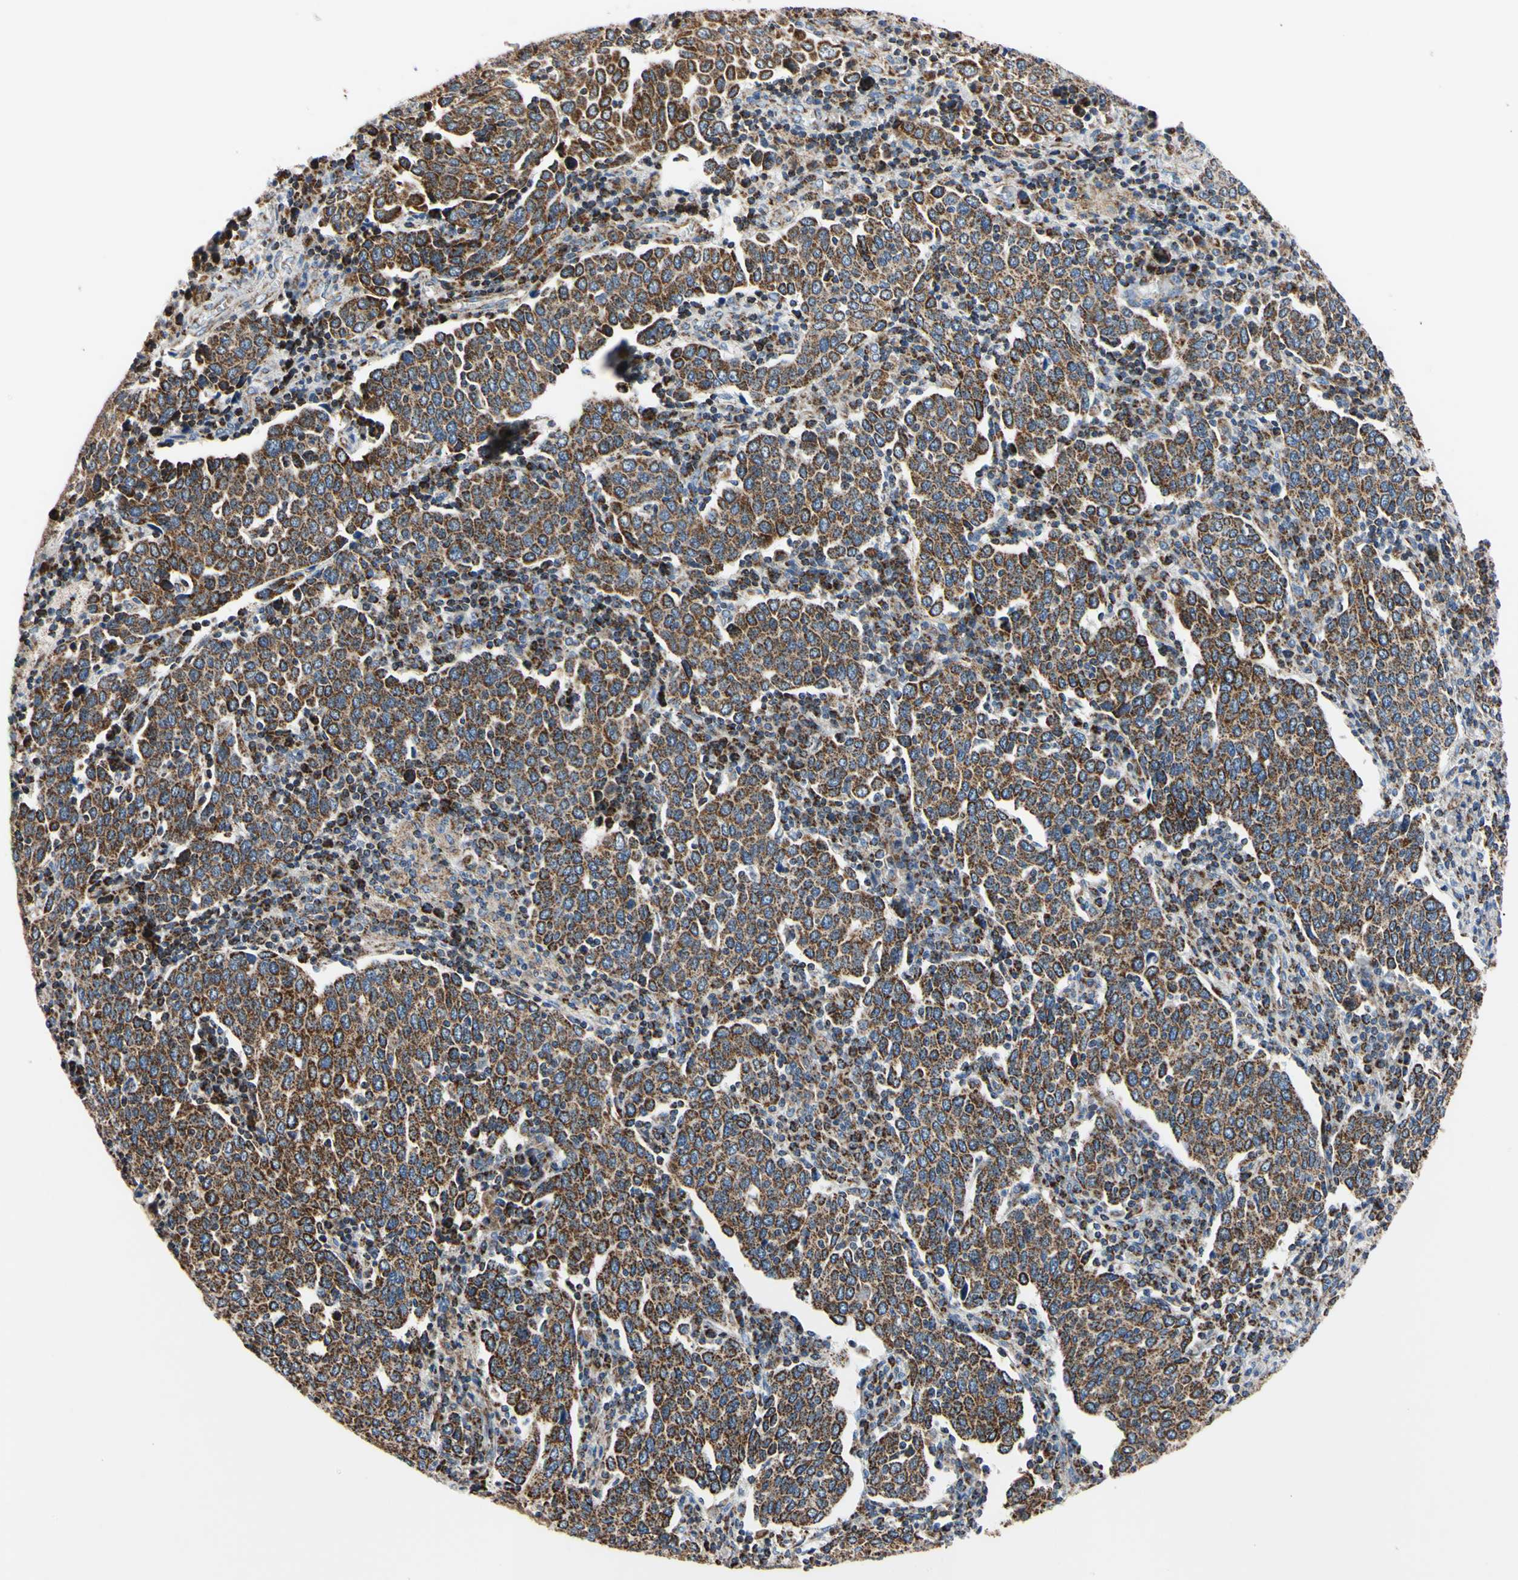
{"staining": {"intensity": "strong", "quantity": ">75%", "location": "cytoplasmic/membranous"}, "tissue": "cervical cancer", "cell_type": "Tumor cells", "image_type": "cancer", "snomed": [{"axis": "morphology", "description": "Squamous cell carcinoma, NOS"}, {"axis": "topography", "description": "Cervix"}], "caption": "This image demonstrates immunohistochemistry staining of human squamous cell carcinoma (cervical), with high strong cytoplasmic/membranous expression in approximately >75% of tumor cells.", "gene": "CLPP", "patient": {"sex": "female", "age": 40}}